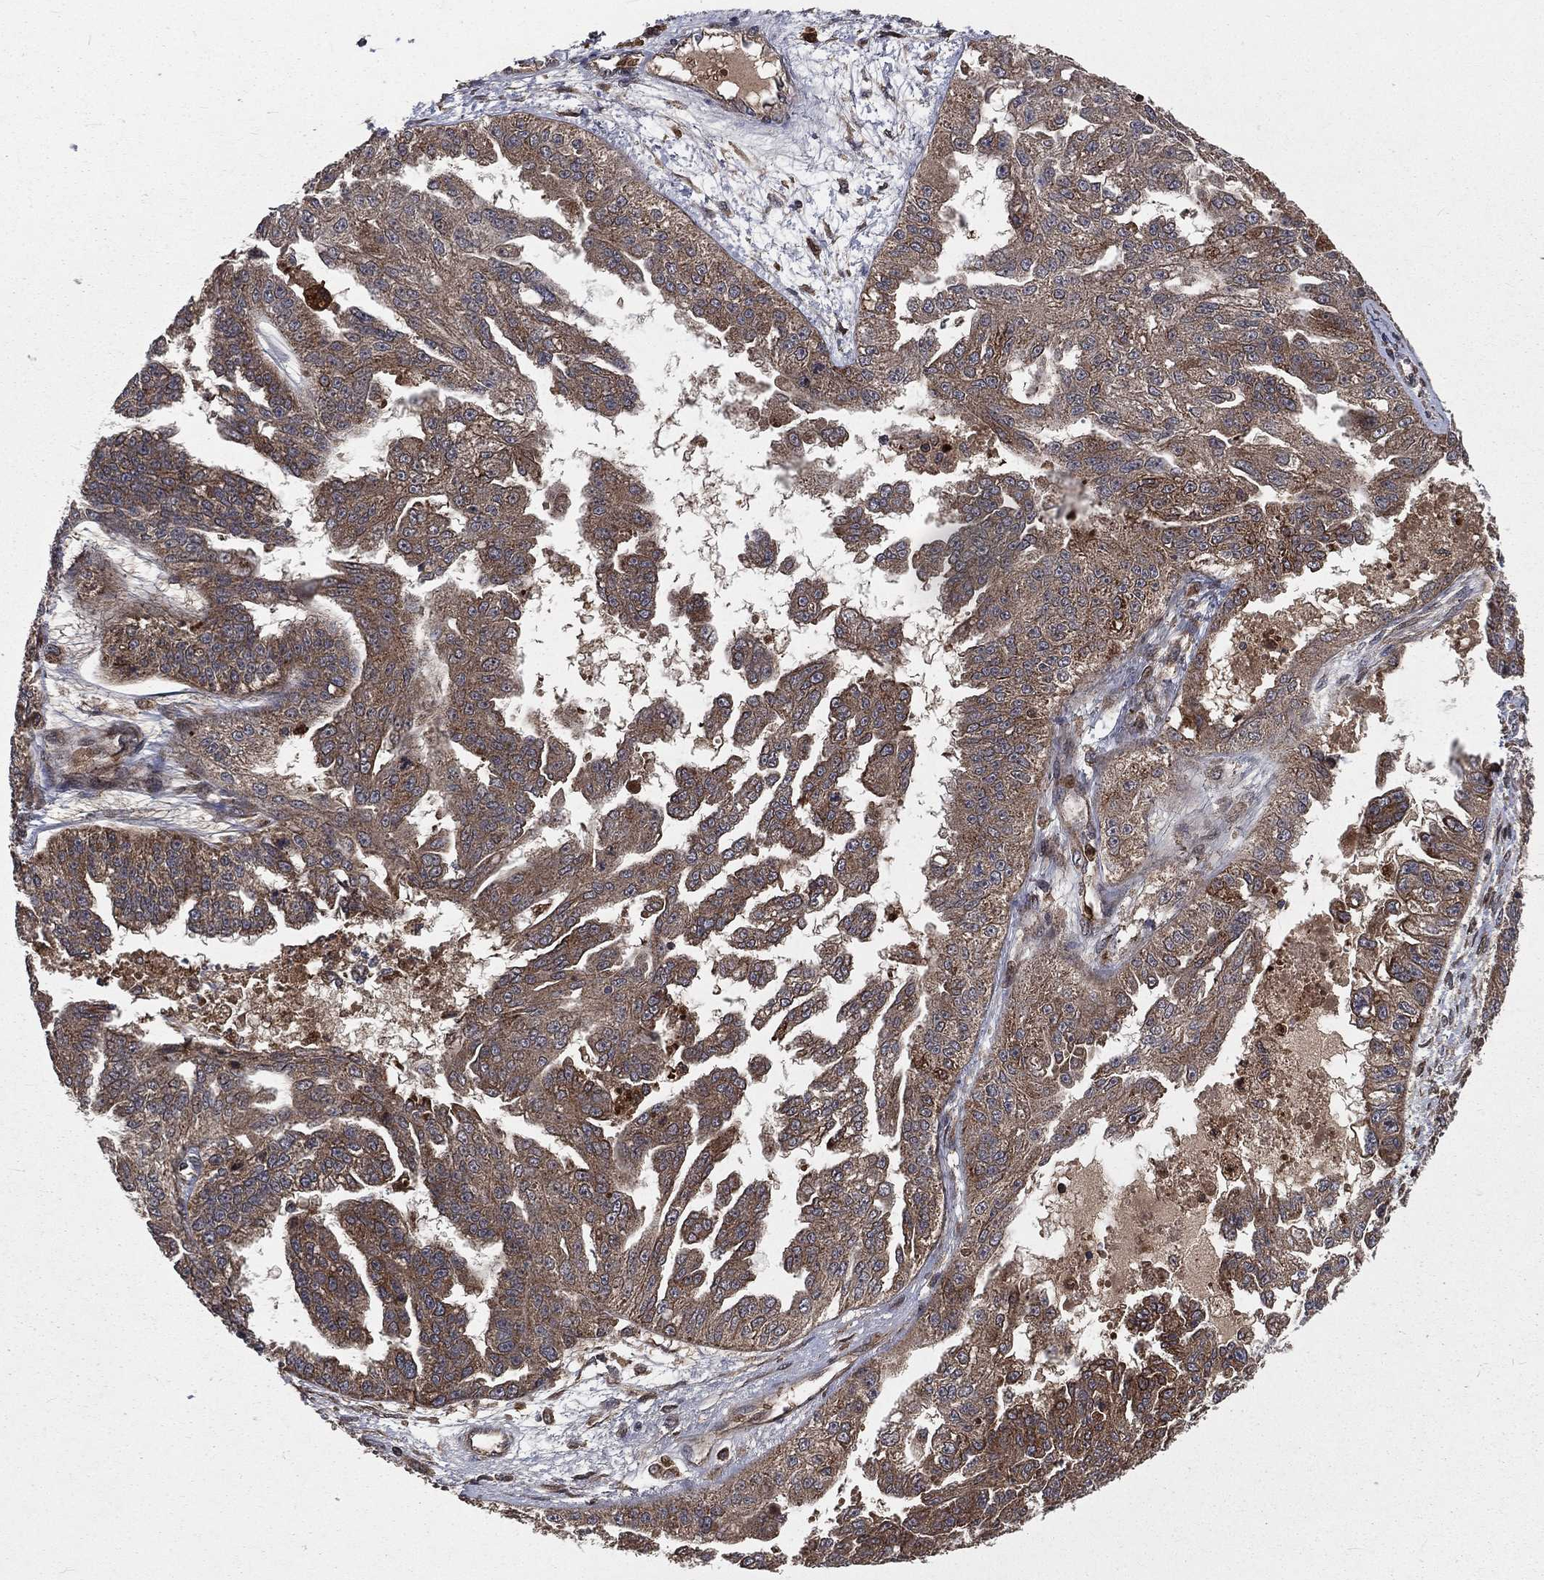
{"staining": {"intensity": "moderate", "quantity": ">75%", "location": "cytoplasmic/membranous"}, "tissue": "ovarian cancer", "cell_type": "Tumor cells", "image_type": "cancer", "snomed": [{"axis": "morphology", "description": "Cystadenocarcinoma, serous, NOS"}, {"axis": "topography", "description": "Ovary"}], "caption": "This micrograph demonstrates IHC staining of ovarian serous cystadenocarcinoma, with medium moderate cytoplasmic/membranous expression in approximately >75% of tumor cells.", "gene": "LENG8", "patient": {"sex": "female", "age": 58}}